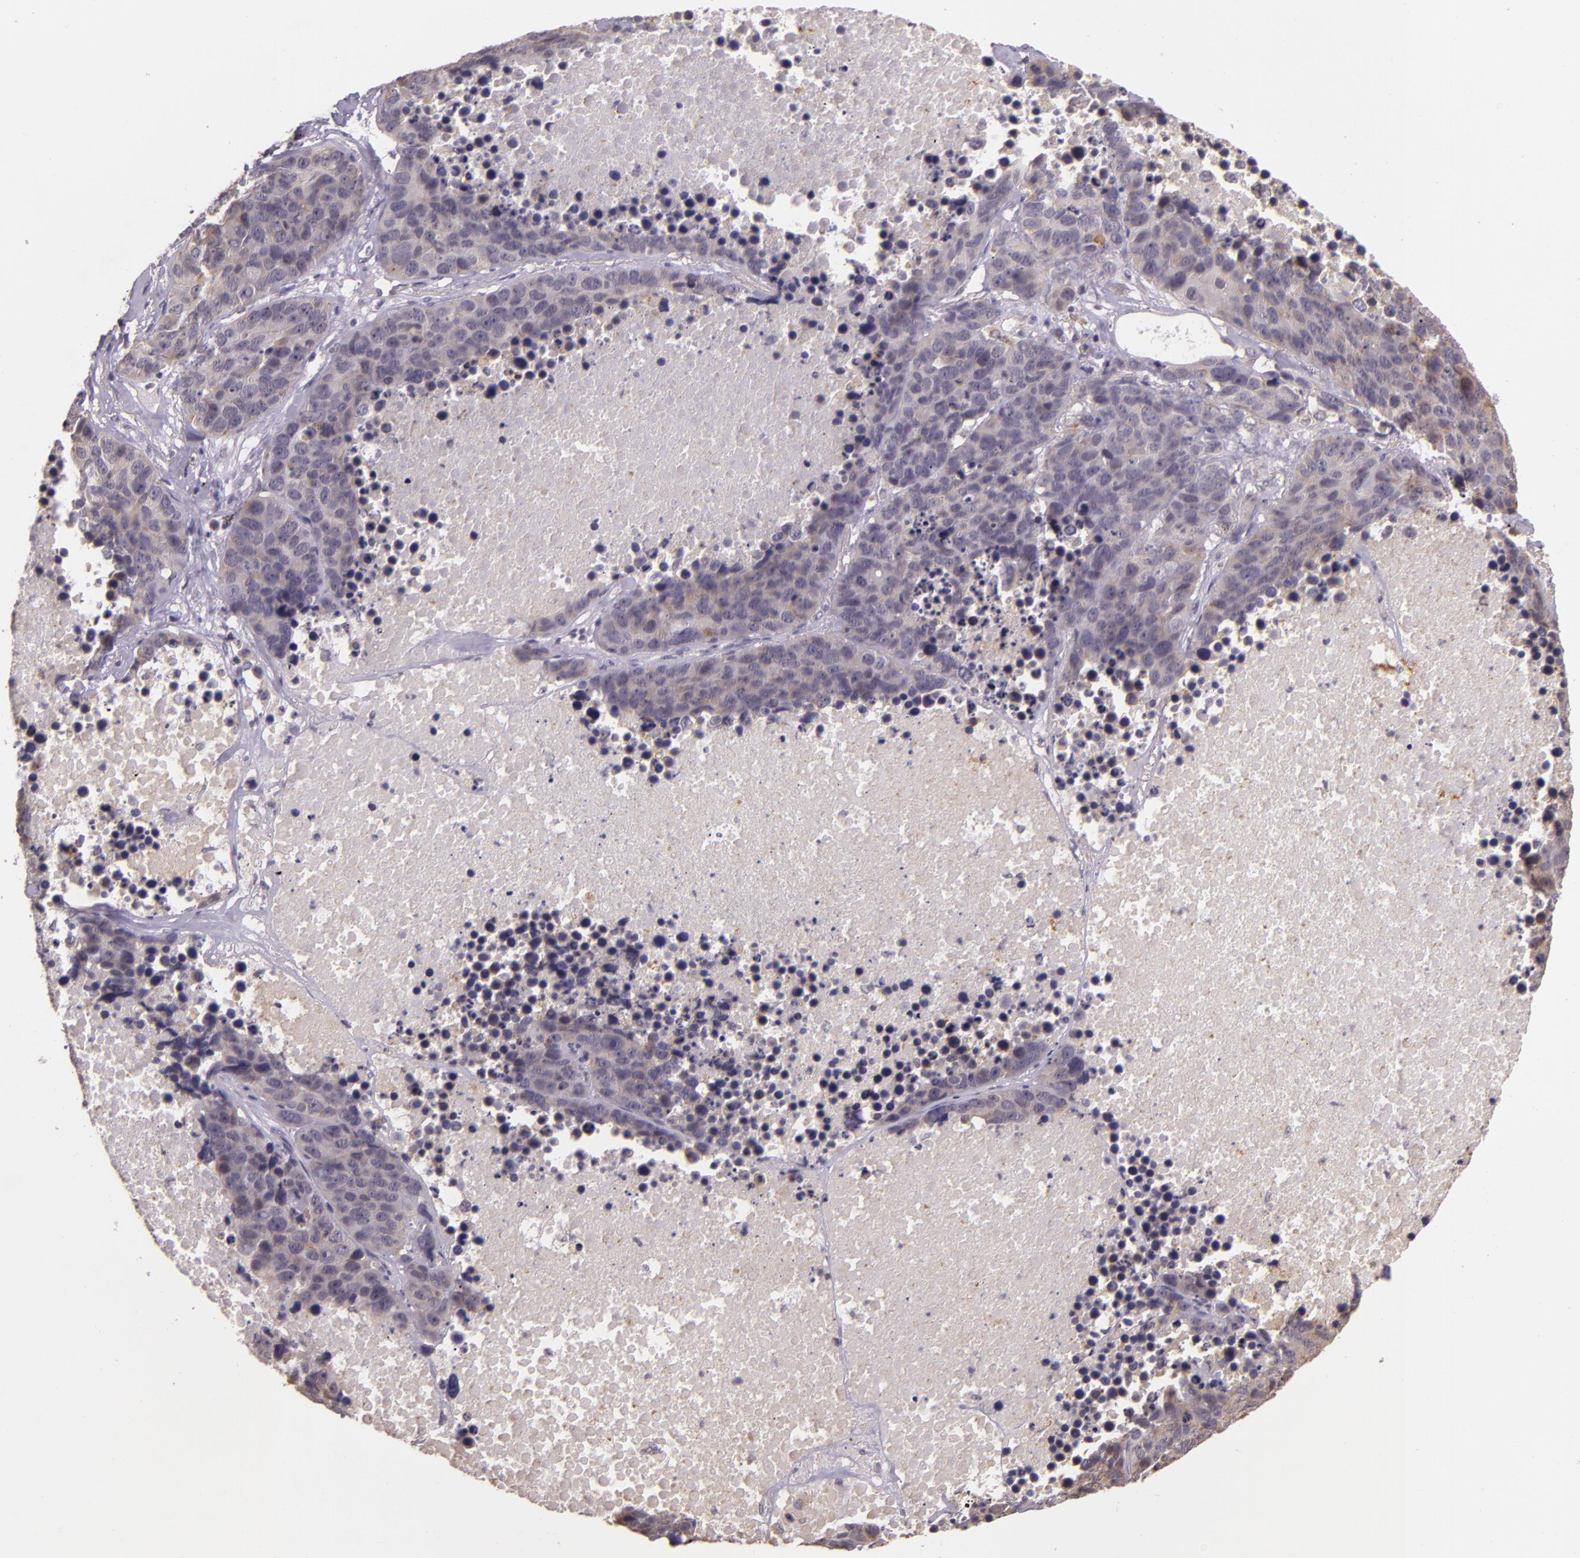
{"staining": {"intensity": "negative", "quantity": "none", "location": "none"}, "tissue": "lung cancer", "cell_type": "Tumor cells", "image_type": "cancer", "snomed": [{"axis": "morphology", "description": "Carcinoid, malignant, NOS"}, {"axis": "topography", "description": "Lung"}], "caption": "Tumor cells show no significant positivity in carcinoid (malignant) (lung). The staining was performed using DAB (3,3'-diaminobenzidine) to visualize the protein expression in brown, while the nuclei were stained in blue with hematoxylin (Magnification: 20x).", "gene": "ARMH4", "patient": {"sex": "male", "age": 60}}